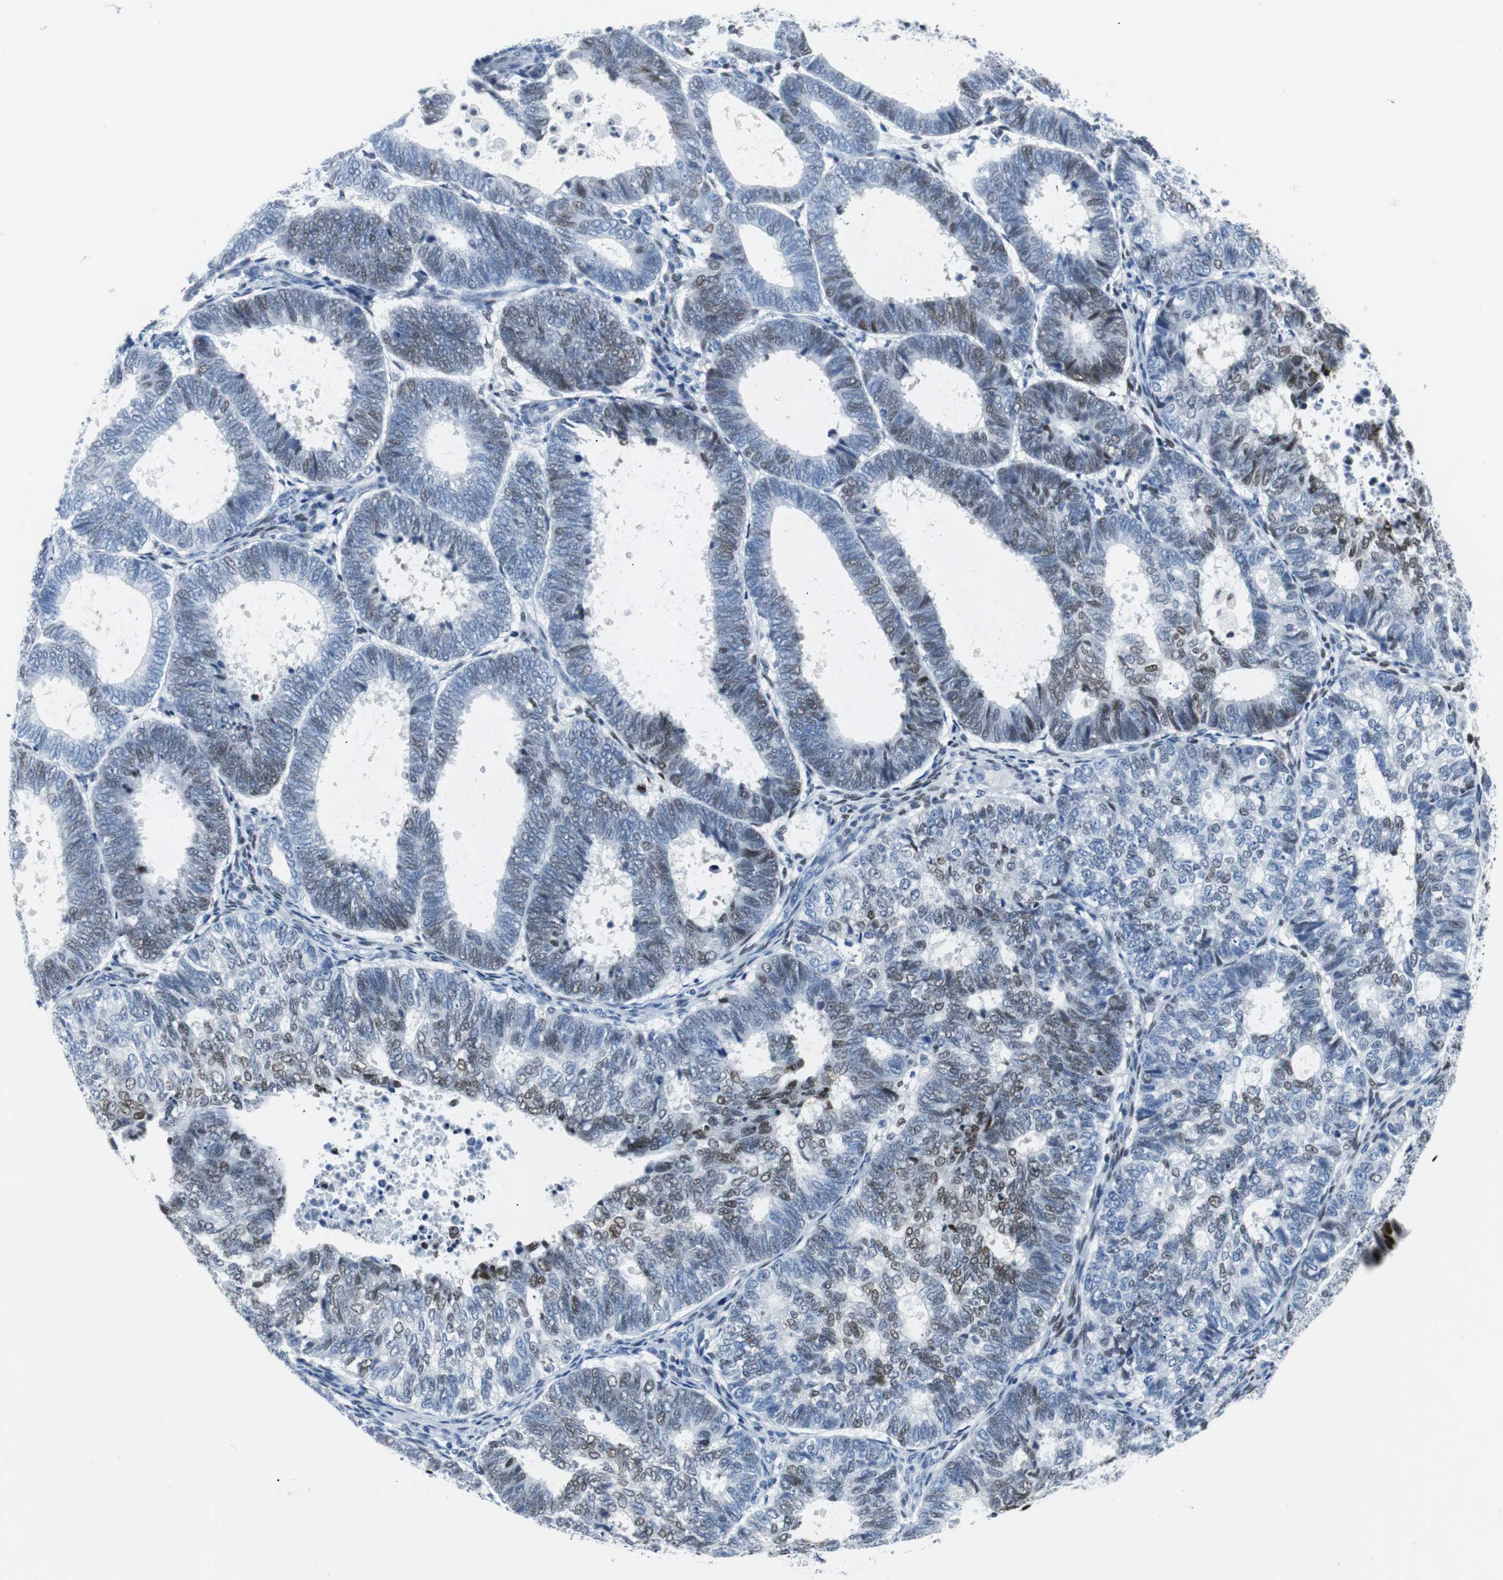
{"staining": {"intensity": "weak", "quantity": "<25%", "location": "nuclear"}, "tissue": "endometrial cancer", "cell_type": "Tumor cells", "image_type": "cancer", "snomed": [{"axis": "morphology", "description": "Adenocarcinoma, NOS"}, {"axis": "topography", "description": "Uterus"}], "caption": "A high-resolution image shows immunohistochemistry staining of endometrial adenocarcinoma, which demonstrates no significant positivity in tumor cells.", "gene": "JUN", "patient": {"sex": "female", "age": 60}}